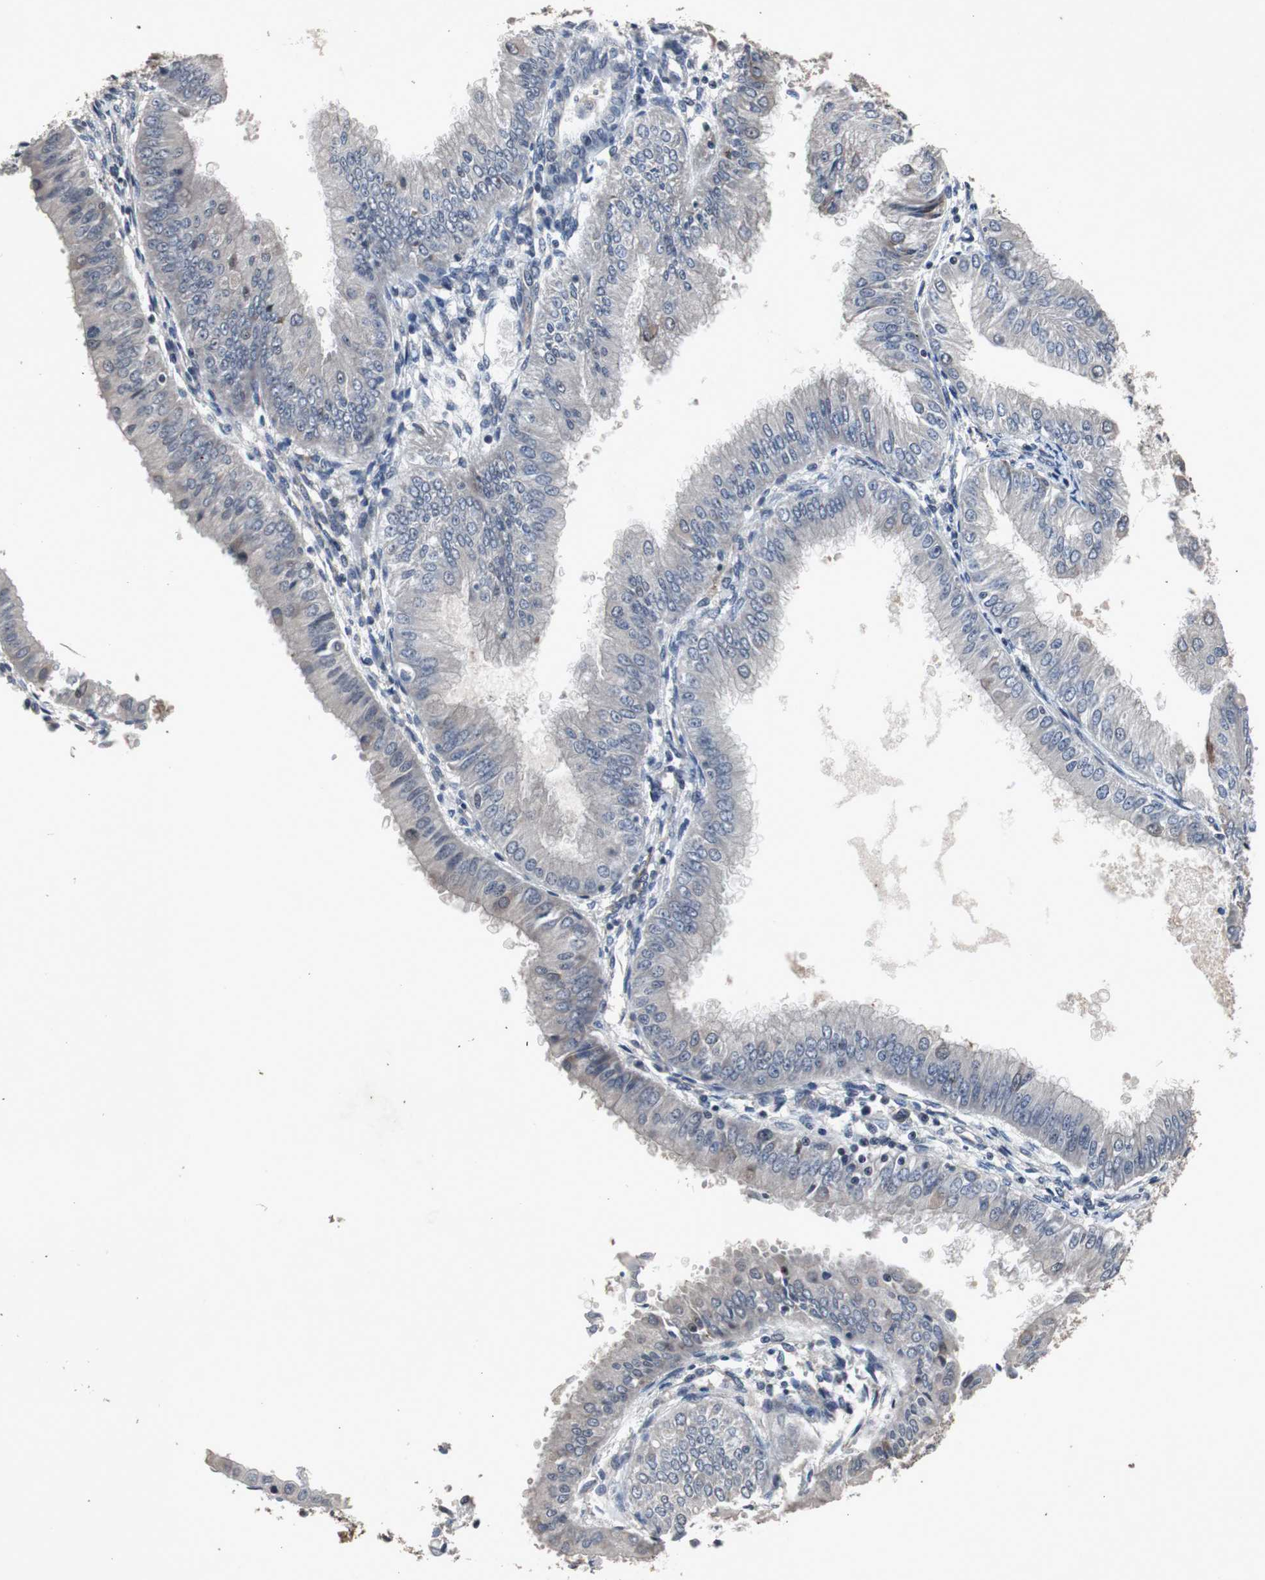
{"staining": {"intensity": "negative", "quantity": "none", "location": "none"}, "tissue": "endometrial cancer", "cell_type": "Tumor cells", "image_type": "cancer", "snomed": [{"axis": "morphology", "description": "Adenocarcinoma, NOS"}, {"axis": "topography", "description": "Endometrium"}], "caption": "High power microscopy photomicrograph of an immunohistochemistry histopathology image of endometrial cancer, revealing no significant positivity in tumor cells.", "gene": "CRADD", "patient": {"sex": "female", "age": 53}}